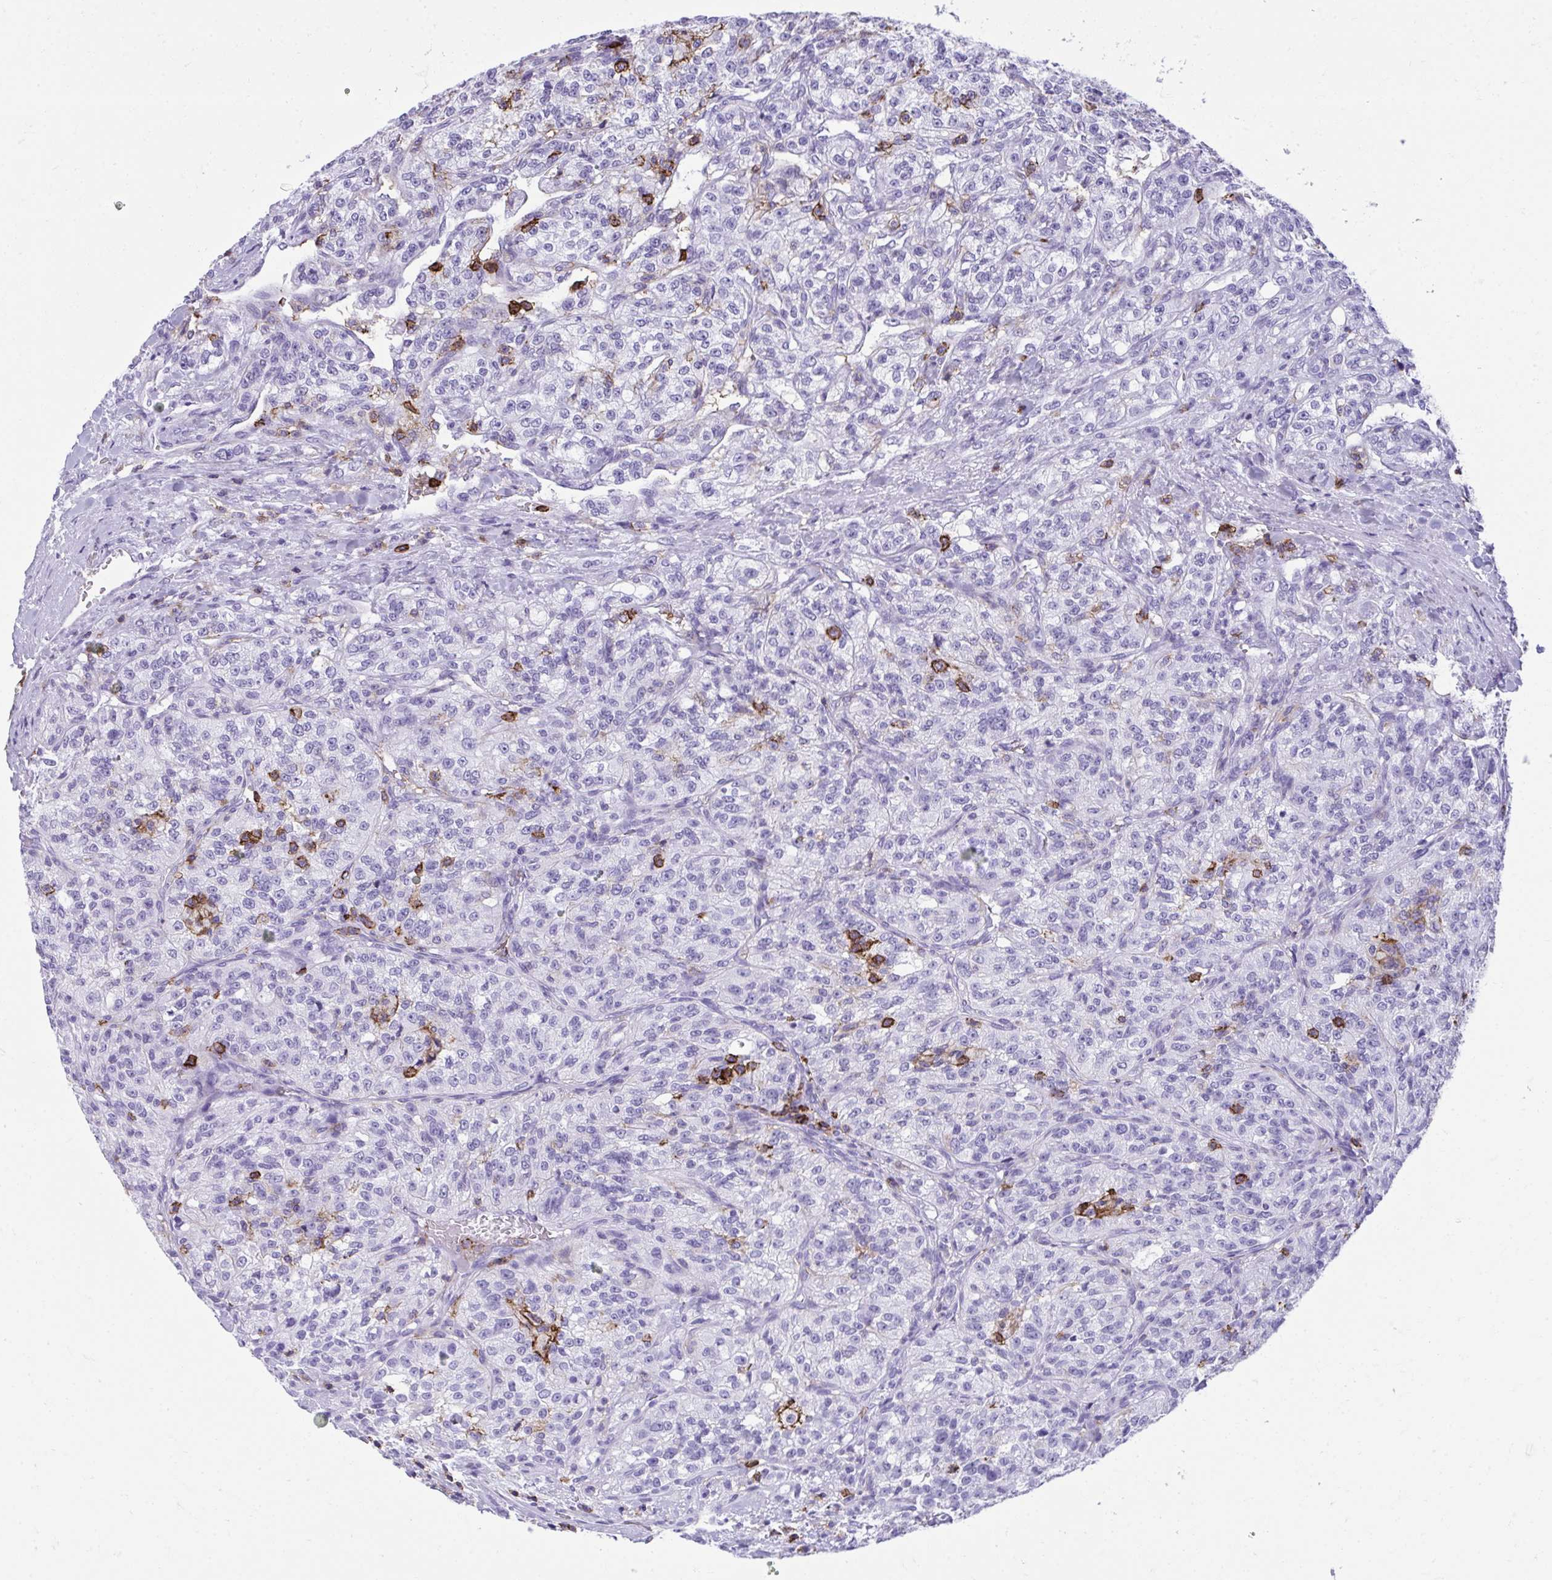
{"staining": {"intensity": "negative", "quantity": "none", "location": "none"}, "tissue": "renal cancer", "cell_type": "Tumor cells", "image_type": "cancer", "snomed": [{"axis": "morphology", "description": "Adenocarcinoma, NOS"}, {"axis": "topography", "description": "Kidney"}], "caption": "High power microscopy micrograph of an immunohistochemistry micrograph of renal adenocarcinoma, revealing no significant expression in tumor cells.", "gene": "SPN", "patient": {"sex": "female", "age": 63}}